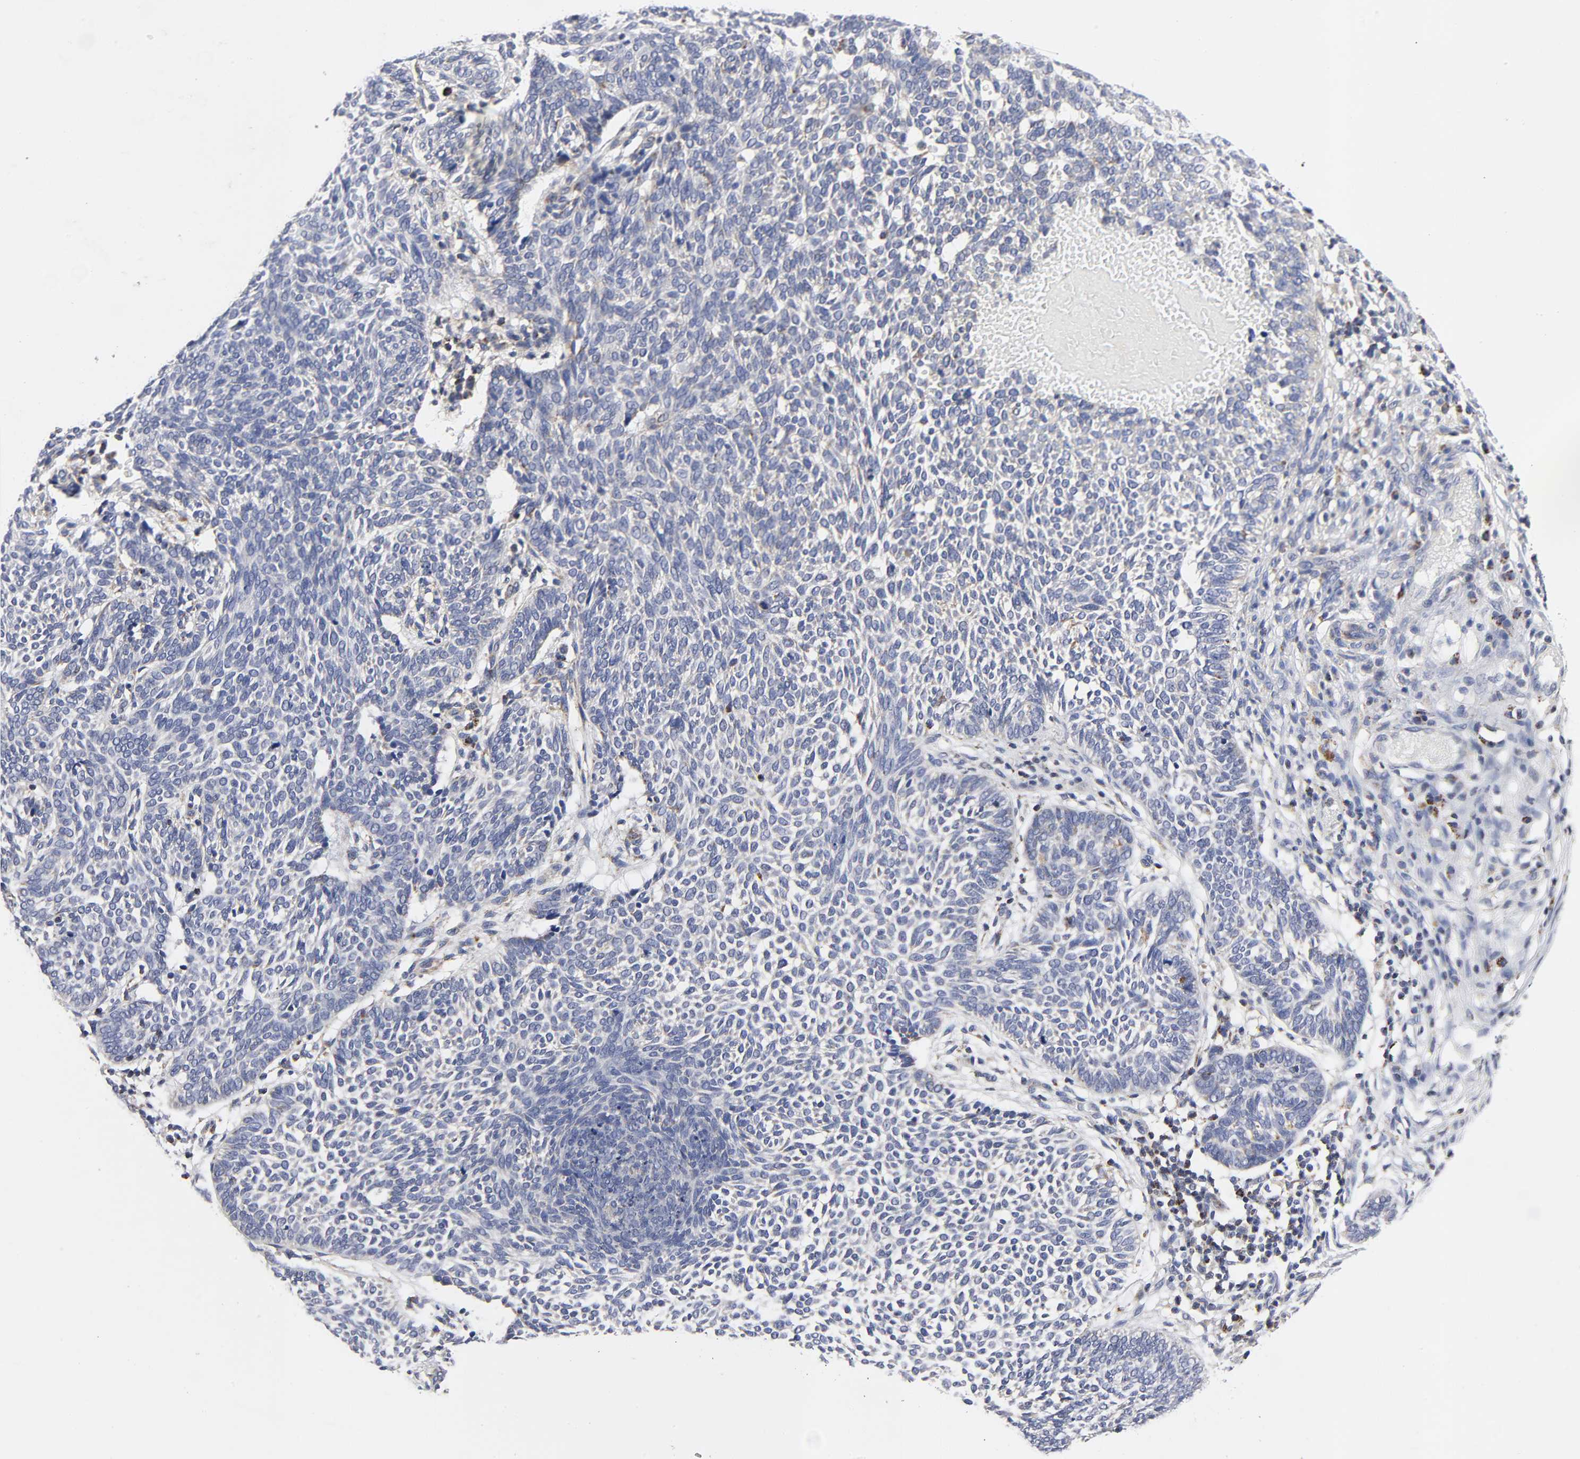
{"staining": {"intensity": "weak", "quantity": "<25%", "location": "cytoplasmic/membranous"}, "tissue": "skin cancer", "cell_type": "Tumor cells", "image_type": "cancer", "snomed": [{"axis": "morphology", "description": "Normal tissue, NOS"}, {"axis": "morphology", "description": "Basal cell carcinoma"}, {"axis": "topography", "description": "Skin"}], "caption": "This histopathology image is of skin cancer (basal cell carcinoma) stained with immunohistochemistry to label a protein in brown with the nuclei are counter-stained blue. There is no positivity in tumor cells.", "gene": "AOPEP", "patient": {"sex": "male", "age": 87}}